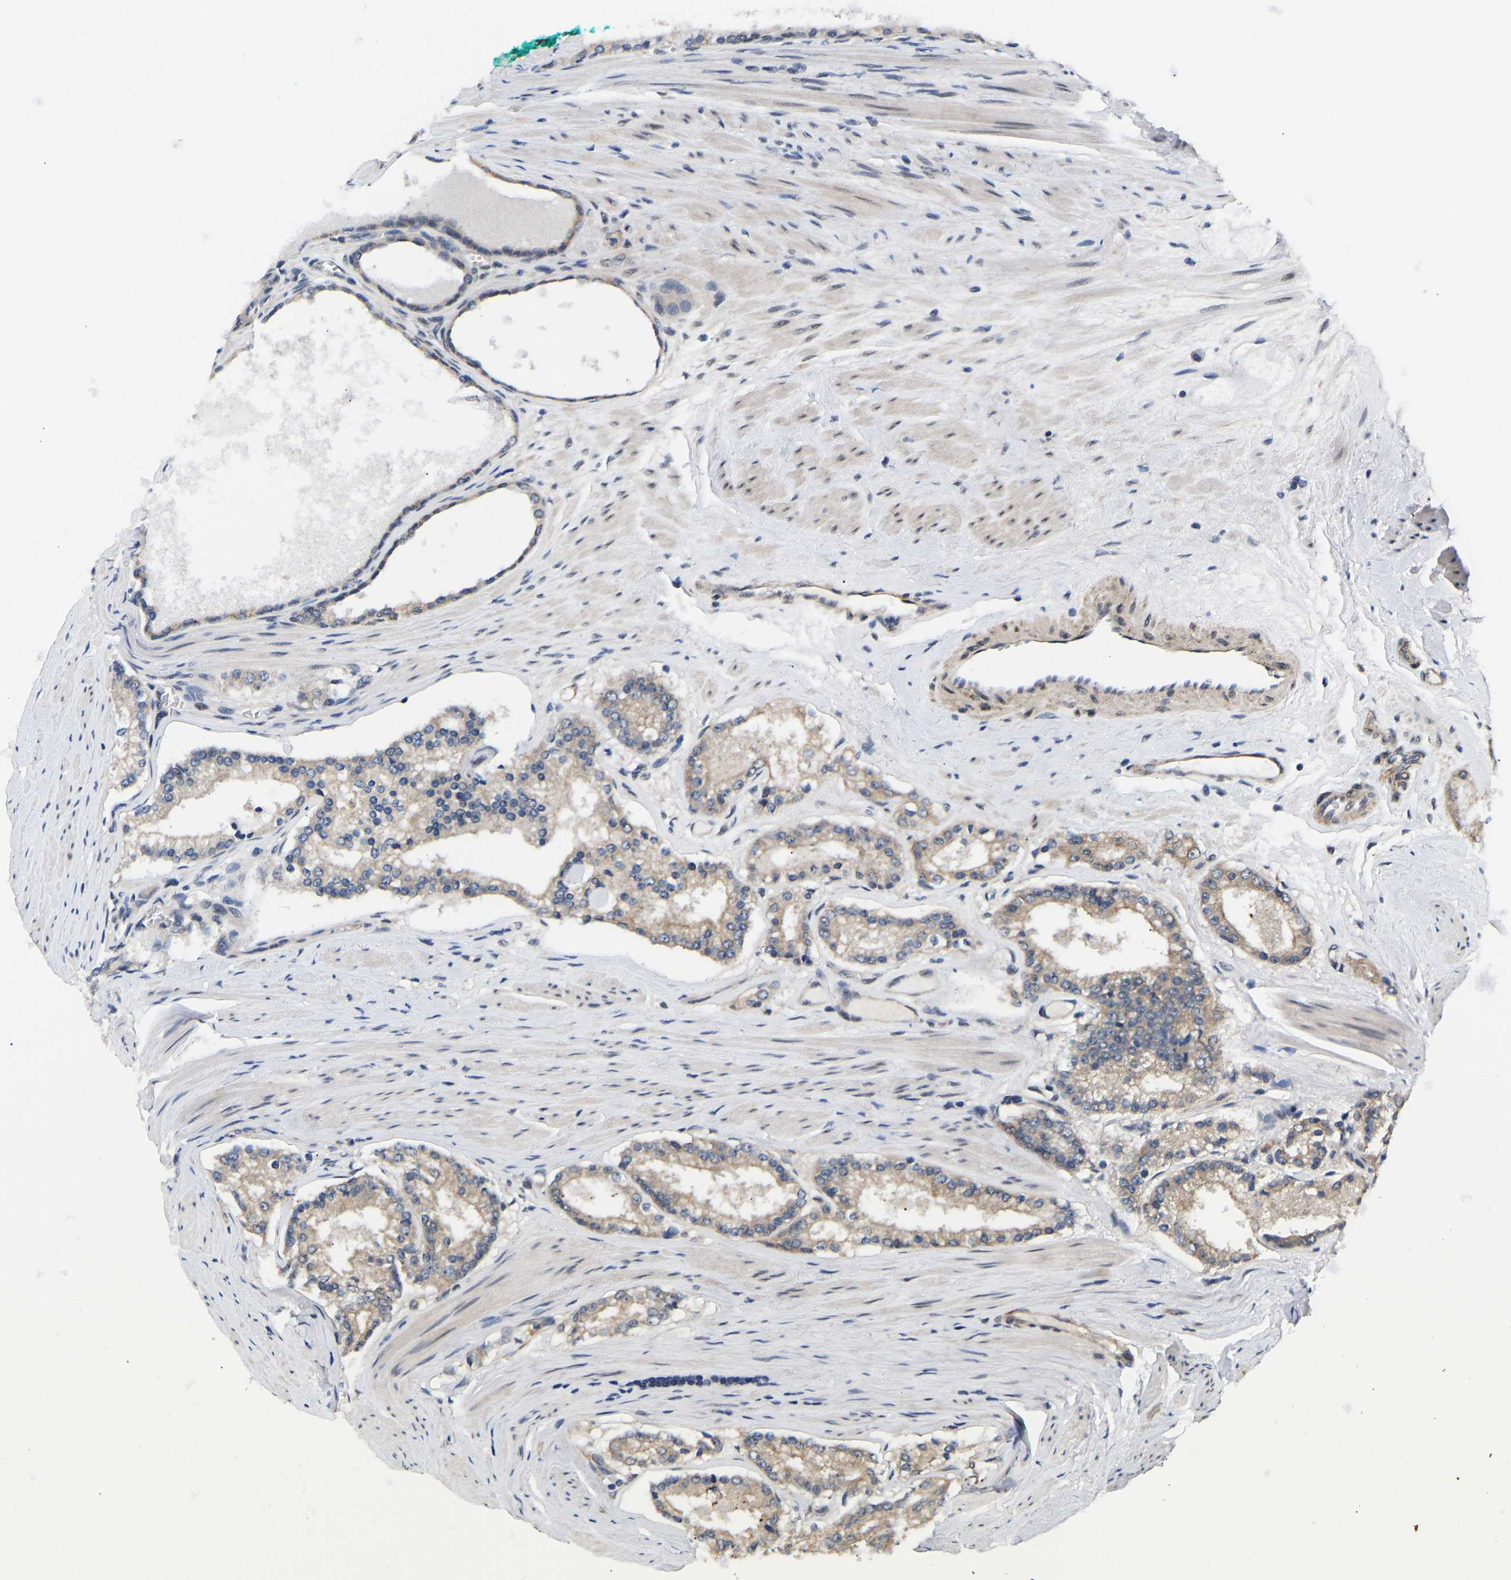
{"staining": {"intensity": "weak", "quantity": ">75%", "location": "cytoplasmic/membranous"}, "tissue": "prostate cancer", "cell_type": "Tumor cells", "image_type": "cancer", "snomed": [{"axis": "morphology", "description": "Adenocarcinoma, Low grade"}, {"axis": "topography", "description": "Prostate"}], "caption": "Human prostate low-grade adenocarcinoma stained with a brown dye demonstrates weak cytoplasmic/membranous positive staining in about >75% of tumor cells.", "gene": "METTL16", "patient": {"sex": "male", "age": 70}}